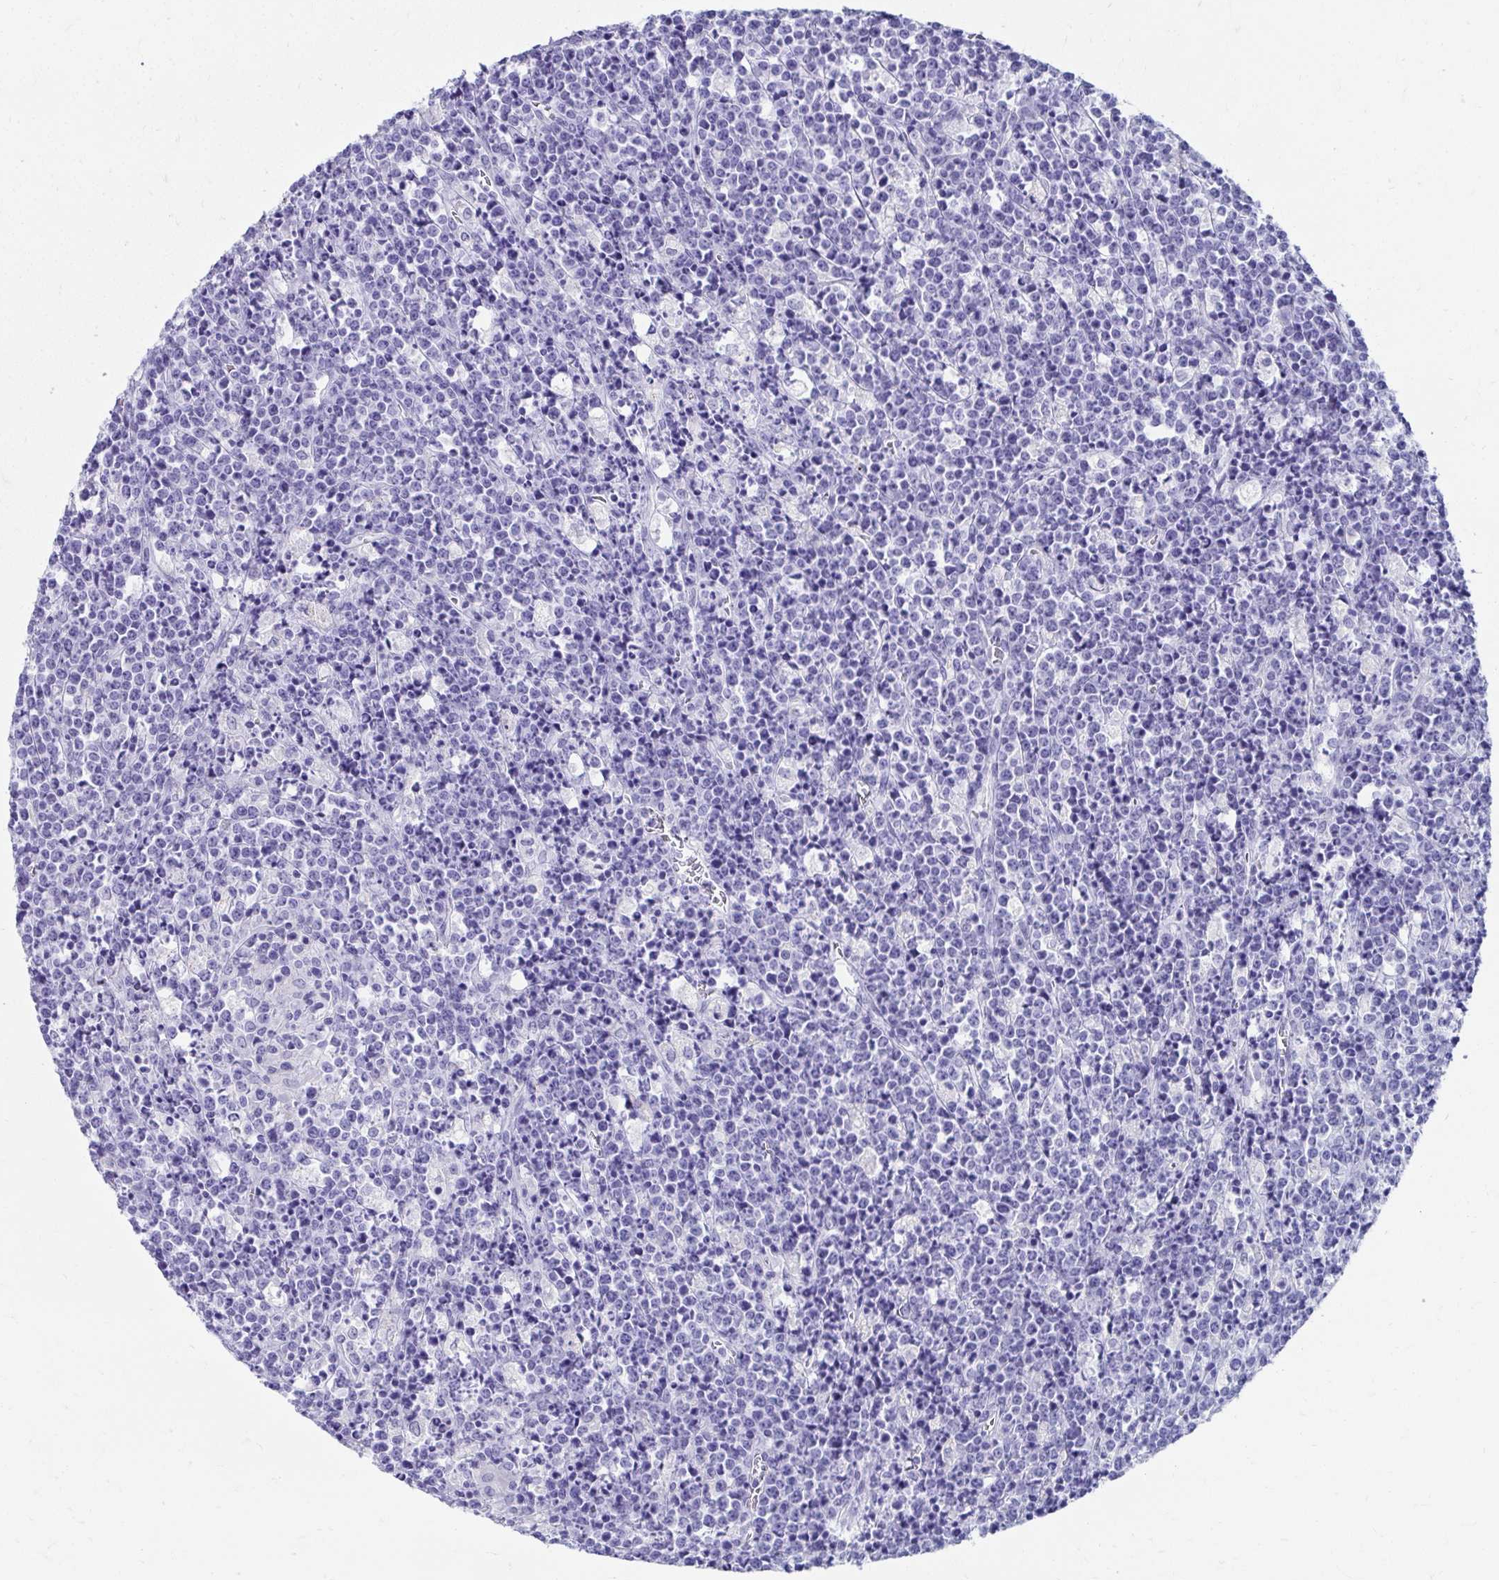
{"staining": {"intensity": "negative", "quantity": "none", "location": "none"}, "tissue": "lymphoma", "cell_type": "Tumor cells", "image_type": "cancer", "snomed": [{"axis": "morphology", "description": "Malignant lymphoma, non-Hodgkin's type, High grade"}, {"axis": "topography", "description": "Ovary"}], "caption": "Tumor cells are negative for brown protein staining in lymphoma.", "gene": "SEC14L3", "patient": {"sex": "female", "age": 56}}